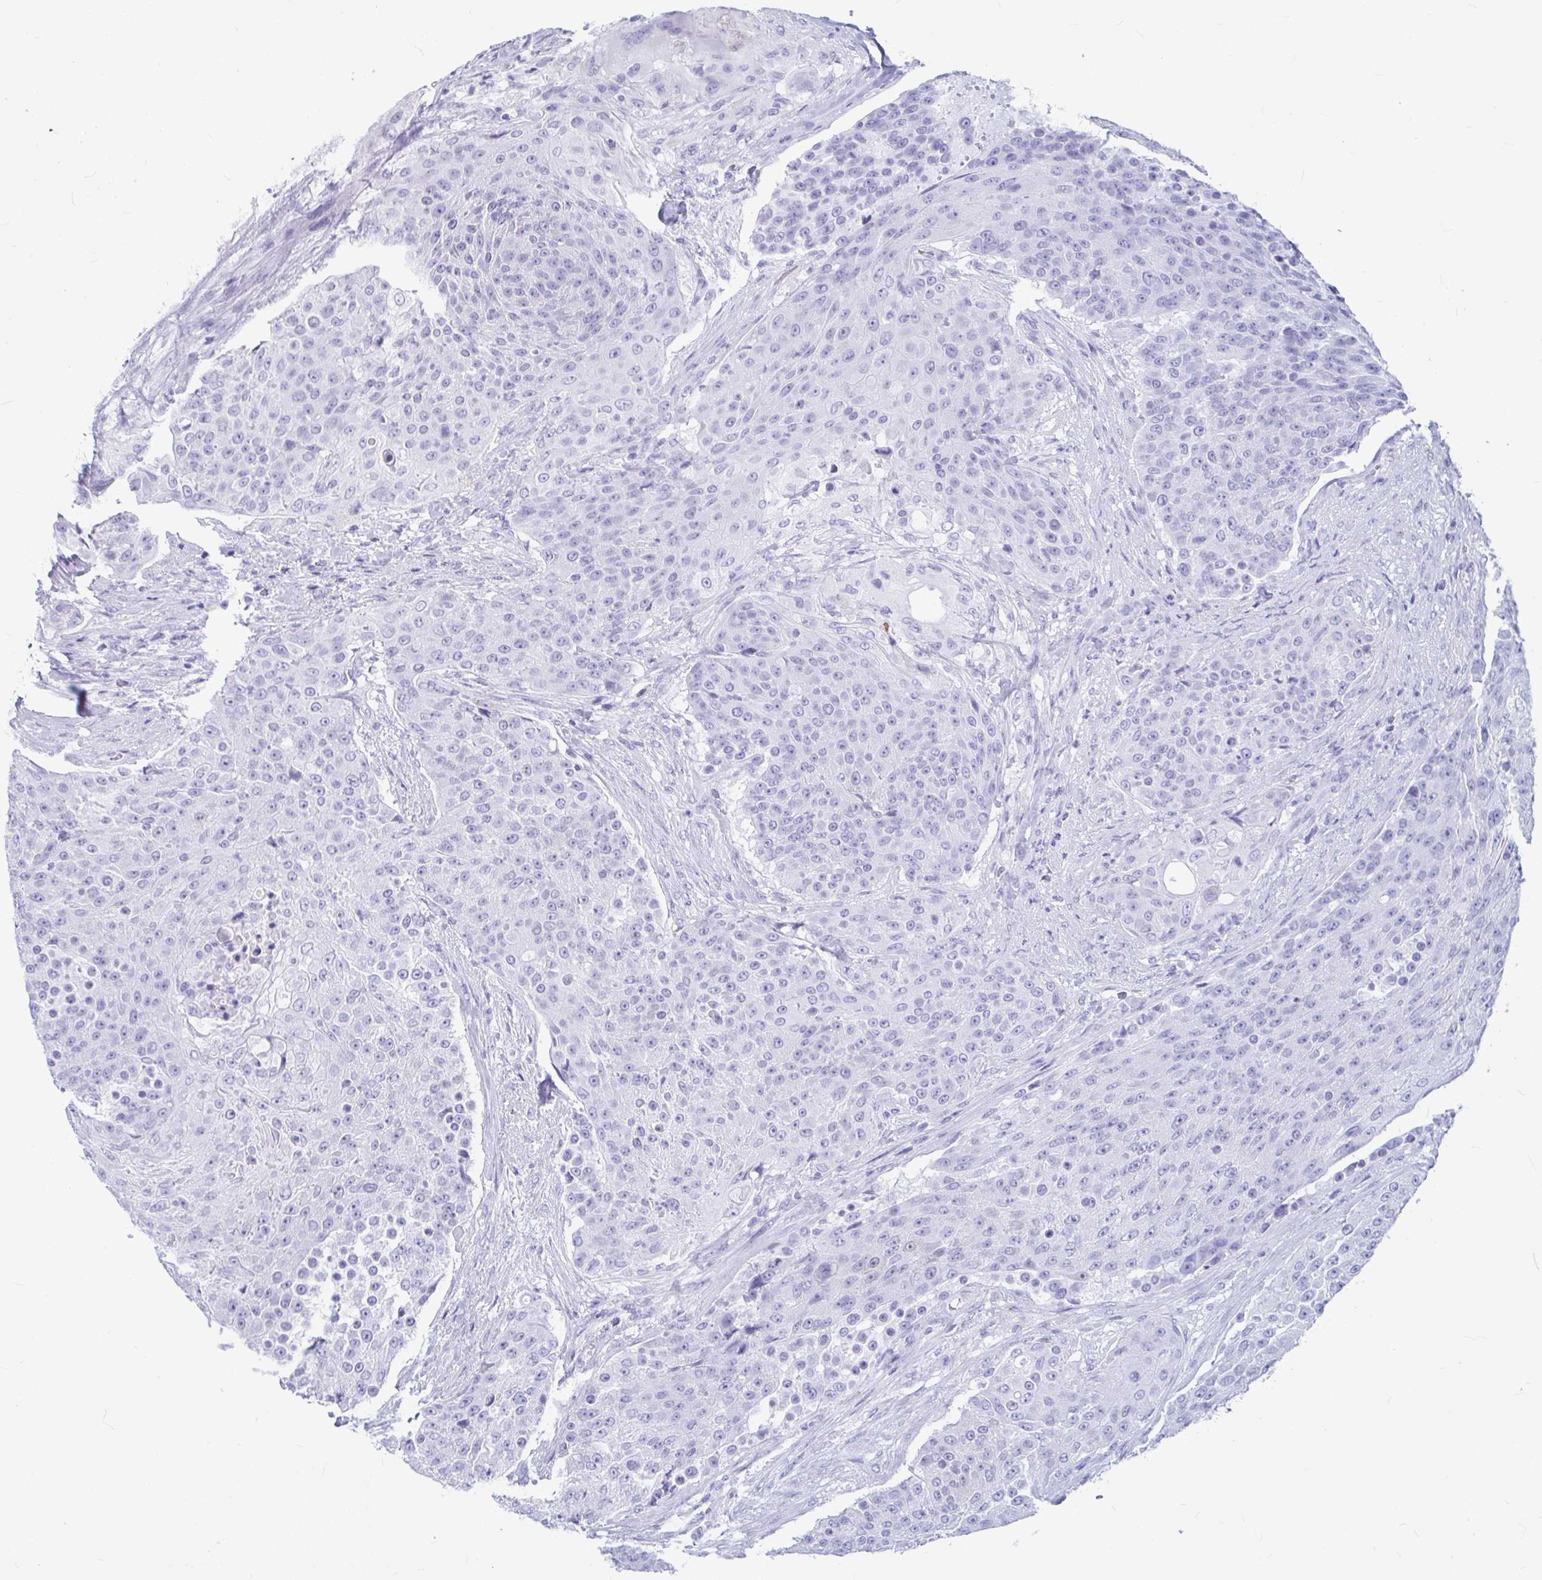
{"staining": {"intensity": "negative", "quantity": "none", "location": "none"}, "tissue": "urothelial cancer", "cell_type": "Tumor cells", "image_type": "cancer", "snomed": [{"axis": "morphology", "description": "Urothelial carcinoma, High grade"}, {"axis": "topography", "description": "Urinary bladder"}], "caption": "Tumor cells are negative for brown protein staining in high-grade urothelial carcinoma.", "gene": "OR5J2", "patient": {"sex": "female", "age": 63}}